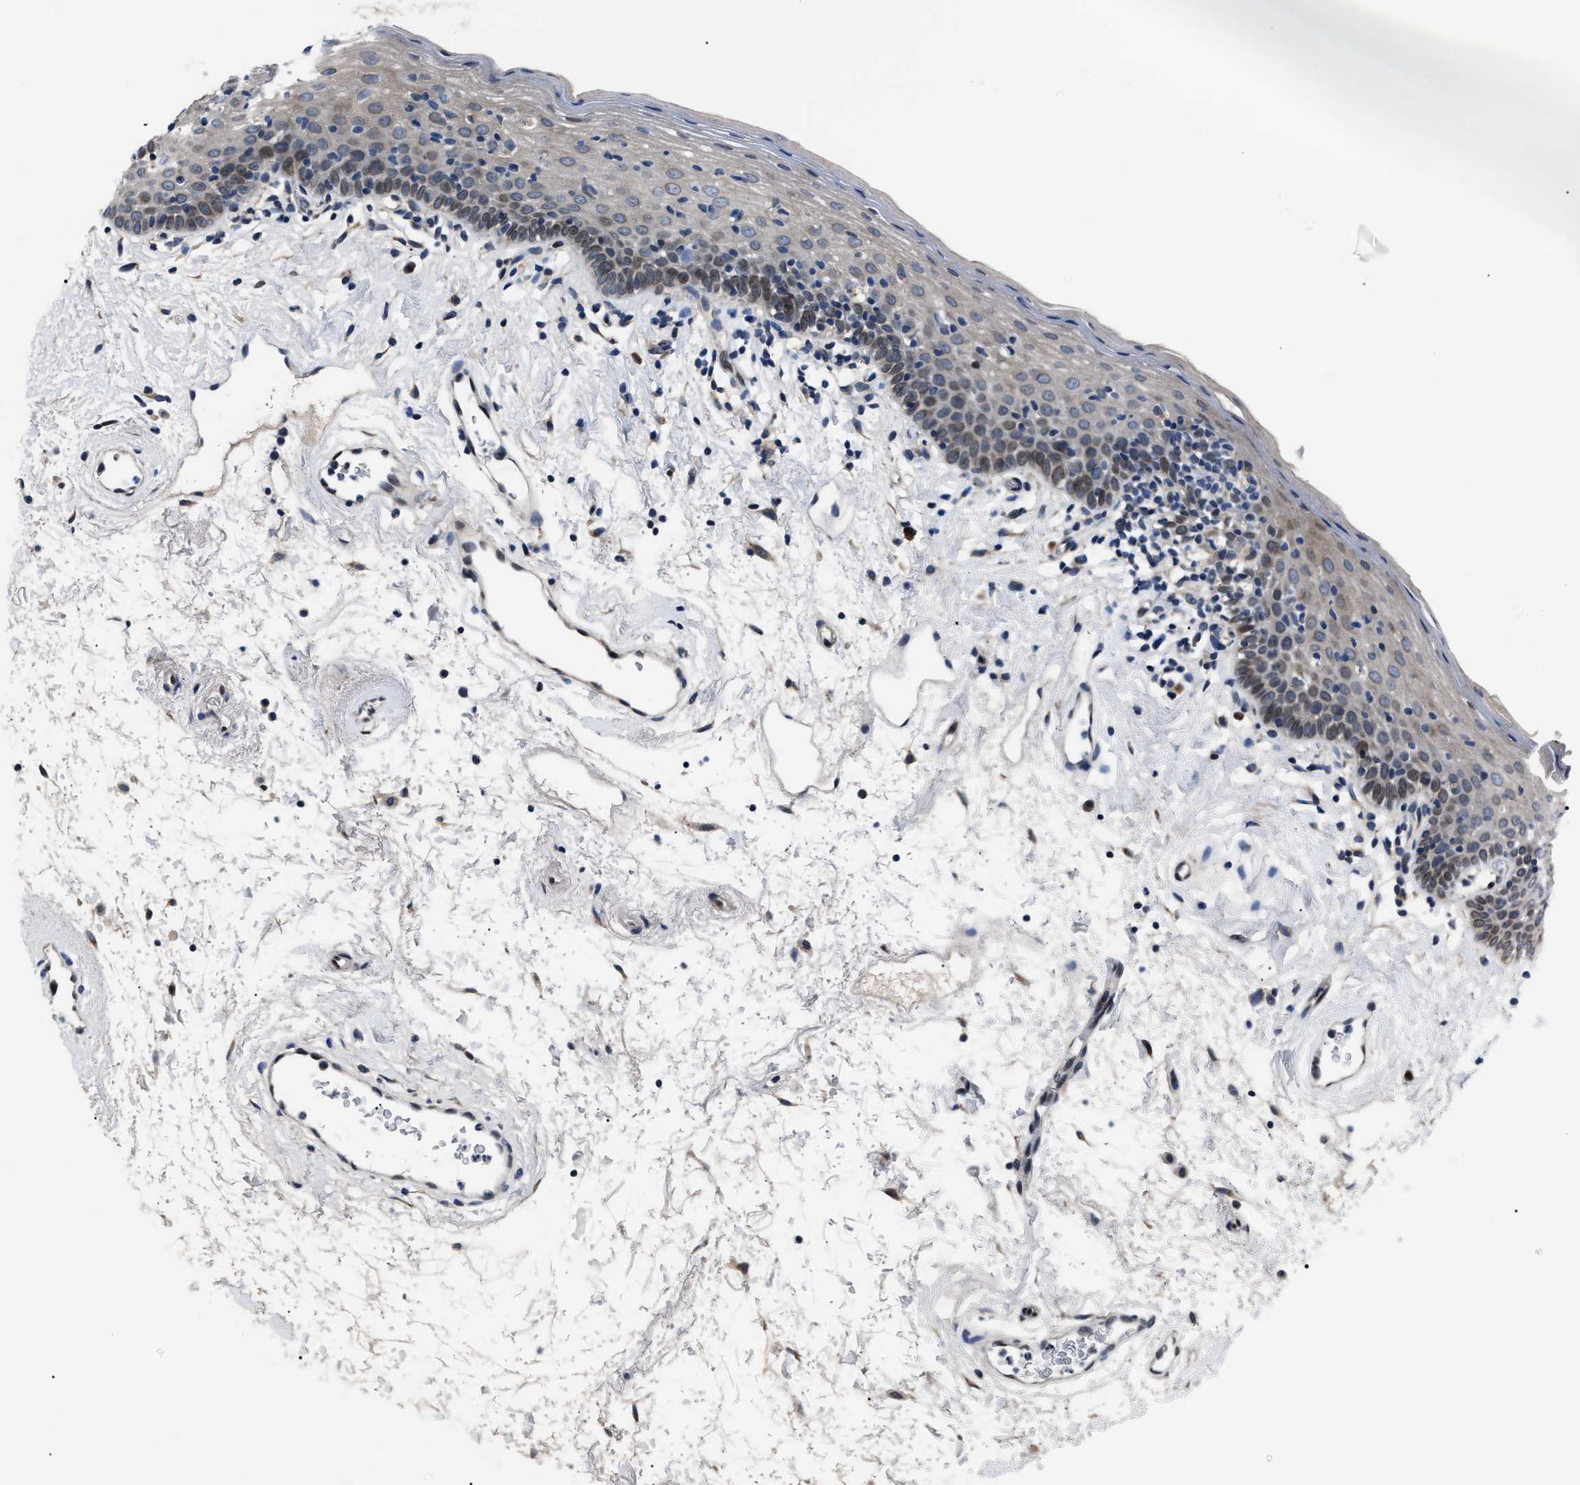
{"staining": {"intensity": "moderate", "quantity": ">75%", "location": "cytoplasmic/membranous"}, "tissue": "oral mucosa", "cell_type": "Squamous epithelial cells", "image_type": "normal", "snomed": [{"axis": "morphology", "description": "Normal tissue, NOS"}, {"axis": "topography", "description": "Oral tissue"}], "caption": "Immunohistochemistry (IHC) of unremarkable oral mucosa exhibits medium levels of moderate cytoplasmic/membranous staining in approximately >75% of squamous epithelial cells.", "gene": "LRRC14", "patient": {"sex": "male", "age": 66}}